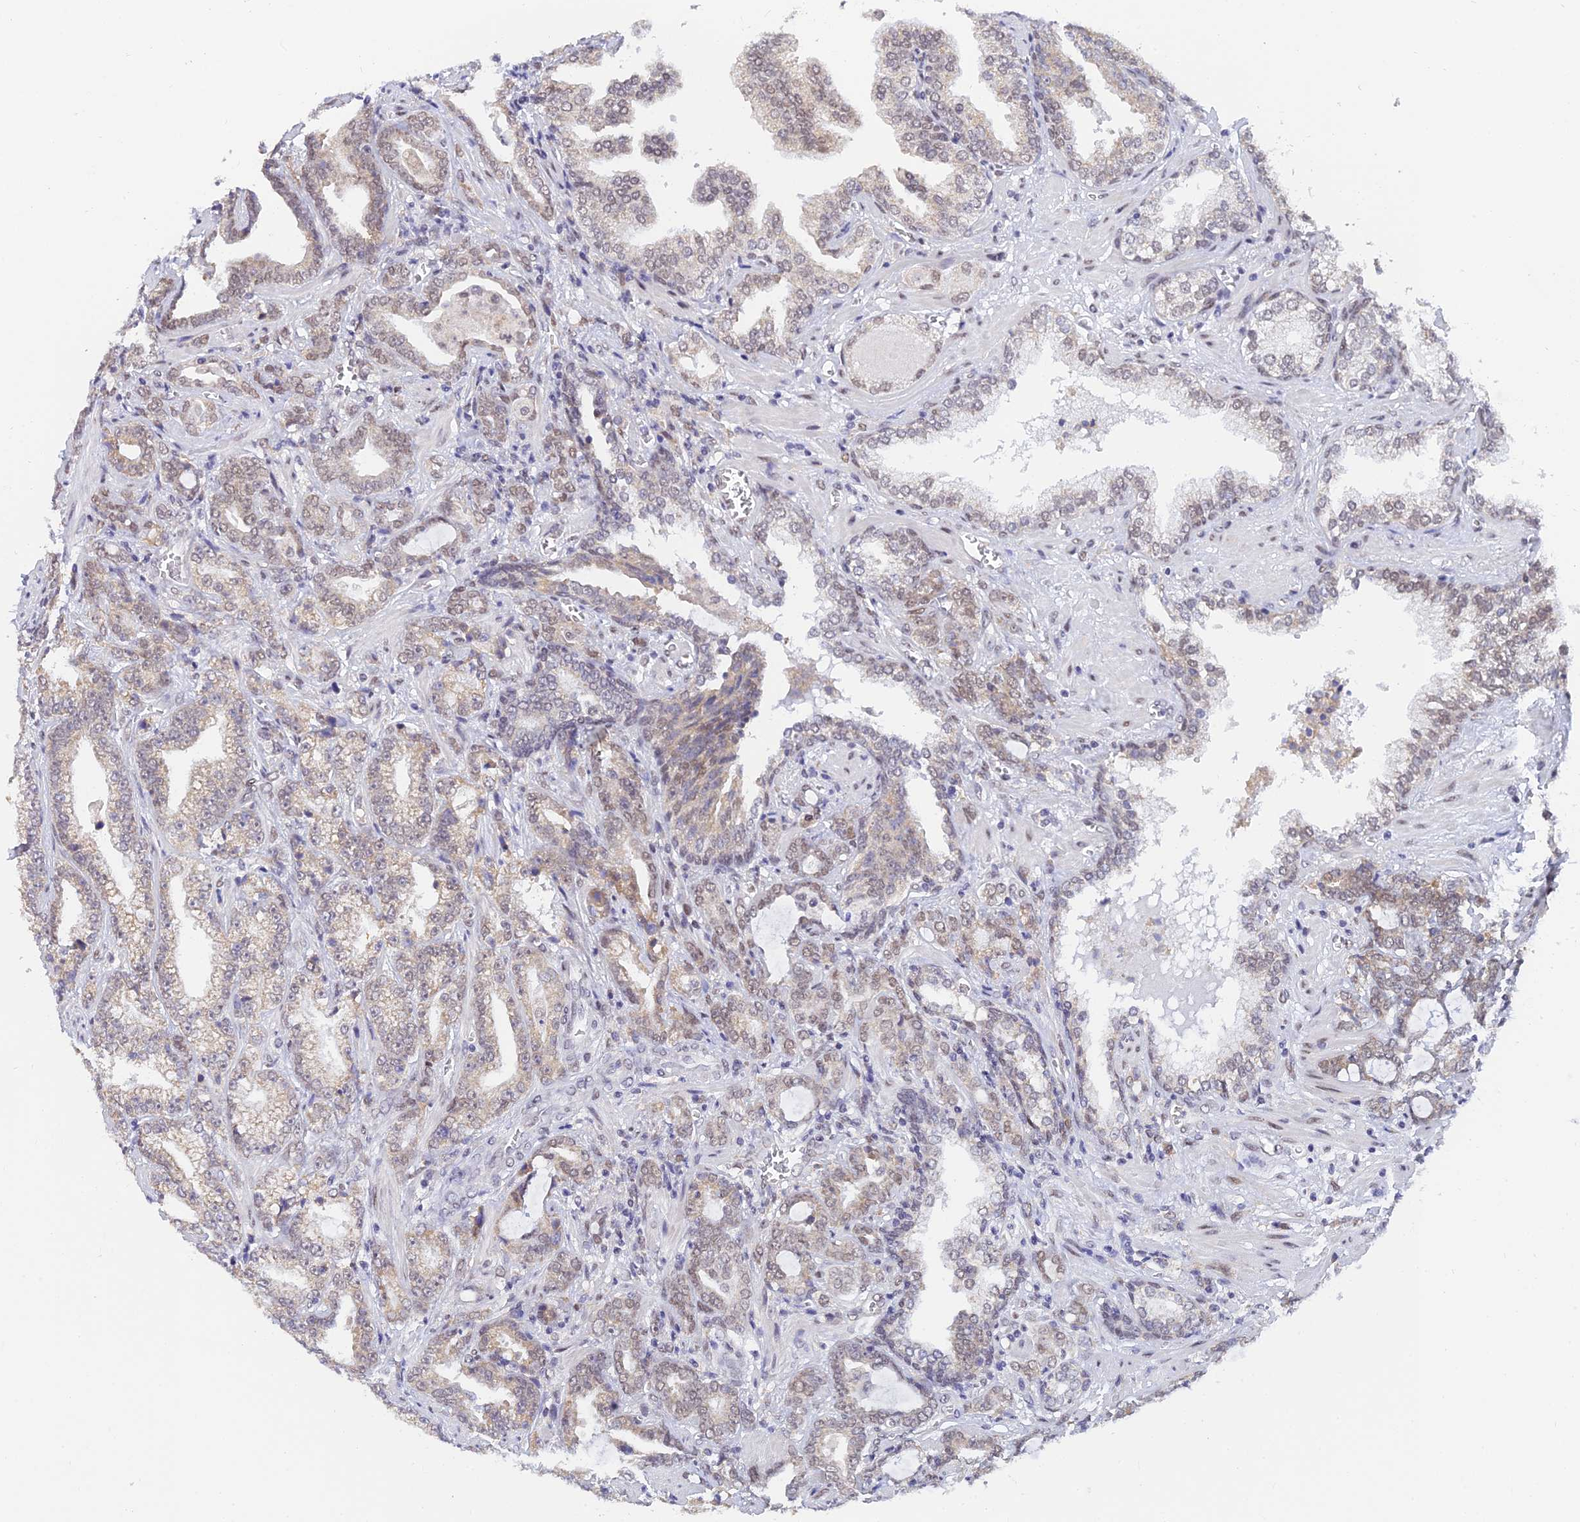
{"staining": {"intensity": "weak", "quantity": "25%-75%", "location": "cytoplasmic/membranous,nuclear"}, "tissue": "prostate cancer", "cell_type": "Tumor cells", "image_type": "cancer", "snomed": [{"axis": "morphology", "description": "Adenocarcinoma, High grade"}, {"axis": "topography", "description": "Prostate and seminal vesicle, NOS"}], "caption": "The image exhibits a brown stain indicating the presence of a protein in the cytoplasmic/membranous and nuclear of tumor cells in adenocarcinoma (high-grade) (prostate). (DAB IHC, brown staining for protein, blue staining for nuclei).", "gene": "C2orf49", "patient": {"sex": "male", "age": 67}}